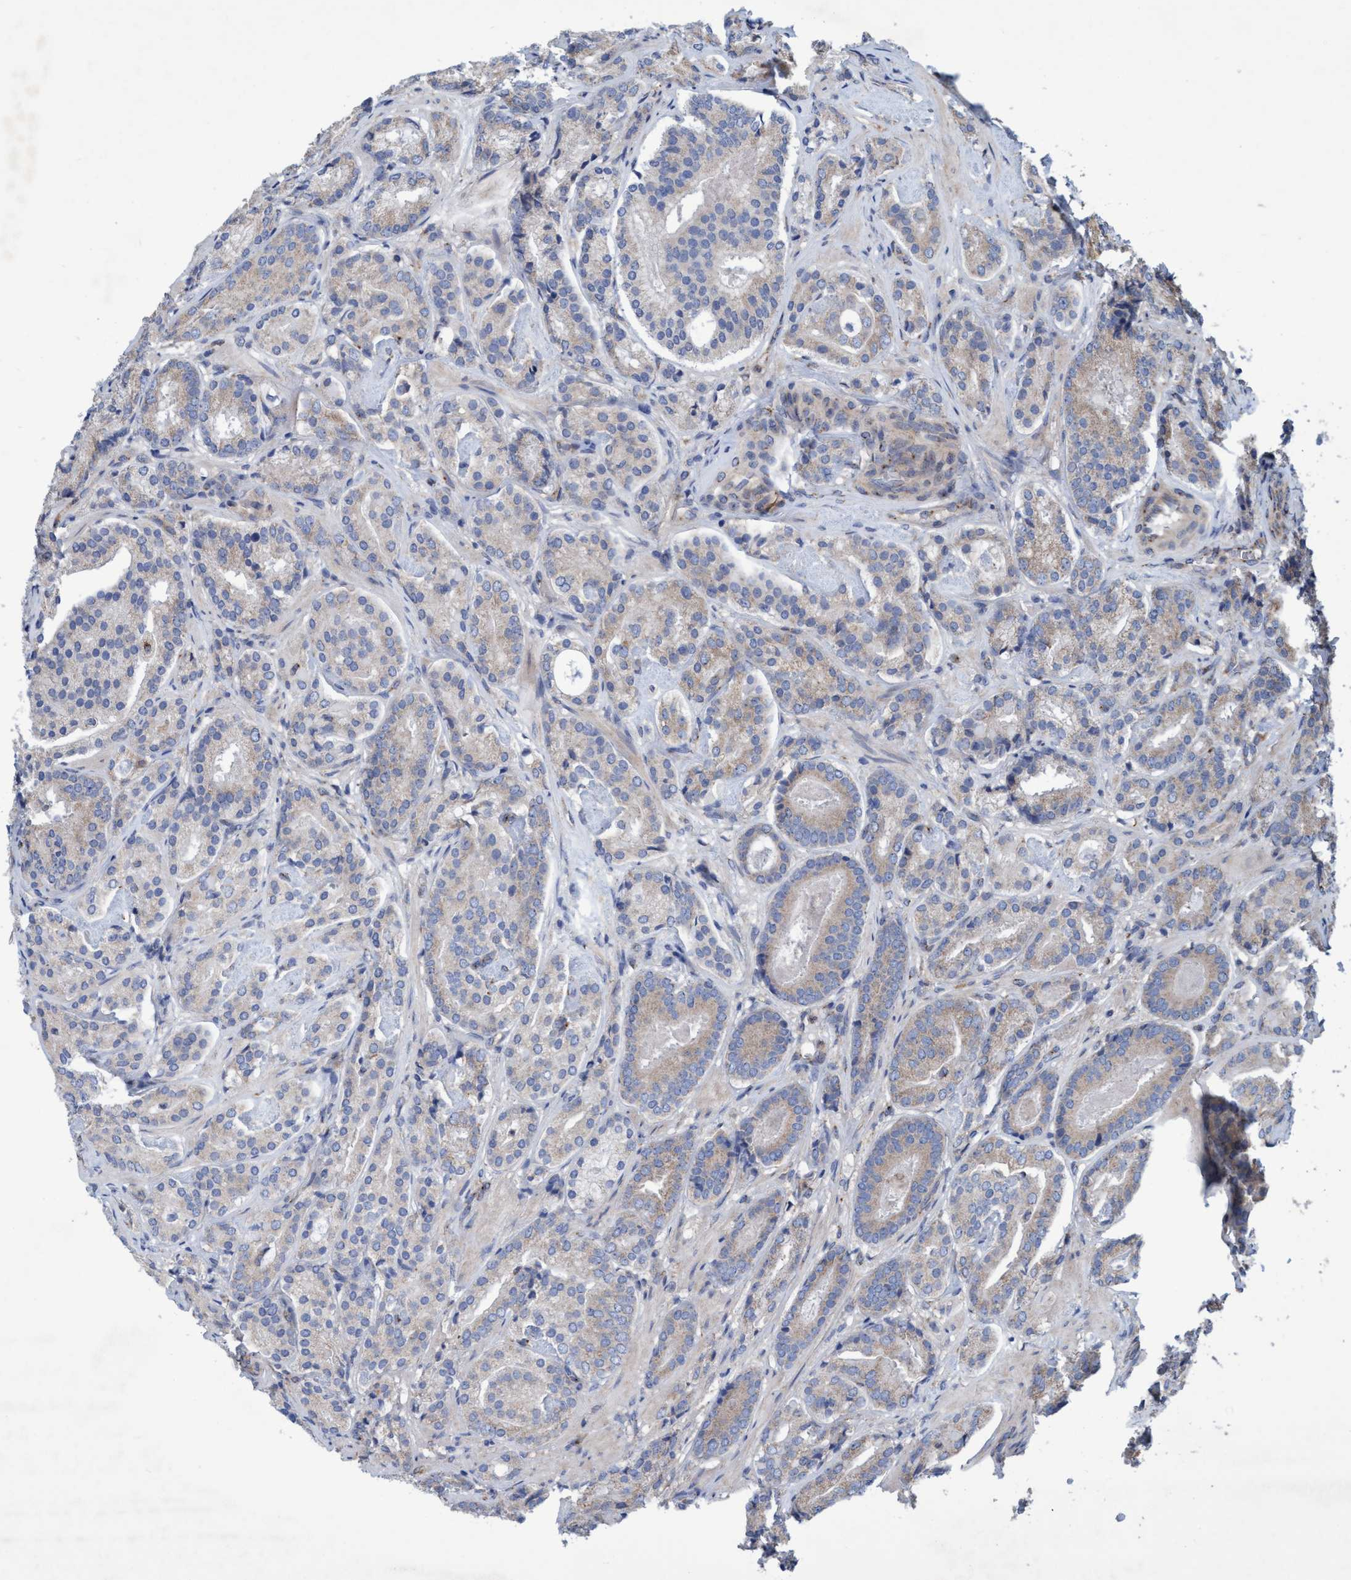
{"staining": {"intensity": "weak", "quantity": "25%-75%", "location": "cytoplasmic/membranous"}, "tissue": "prostate cancer", "cell_type": "Tumor cells", "image_type": "cancer", "snomed": [{"axis": "morphology", "description": "Adenocarcinoma, Low grade"}, {"axis": "topography", "description": "Prostate"}], "caption": "Prostate cancer stained for a protein (brown) displays weak cytoplasmic/membranous positive expression in approximately 25%-75% of tumor cells.", "gene": "BICD2", "patient": {"sex": "male", "age": 69}}